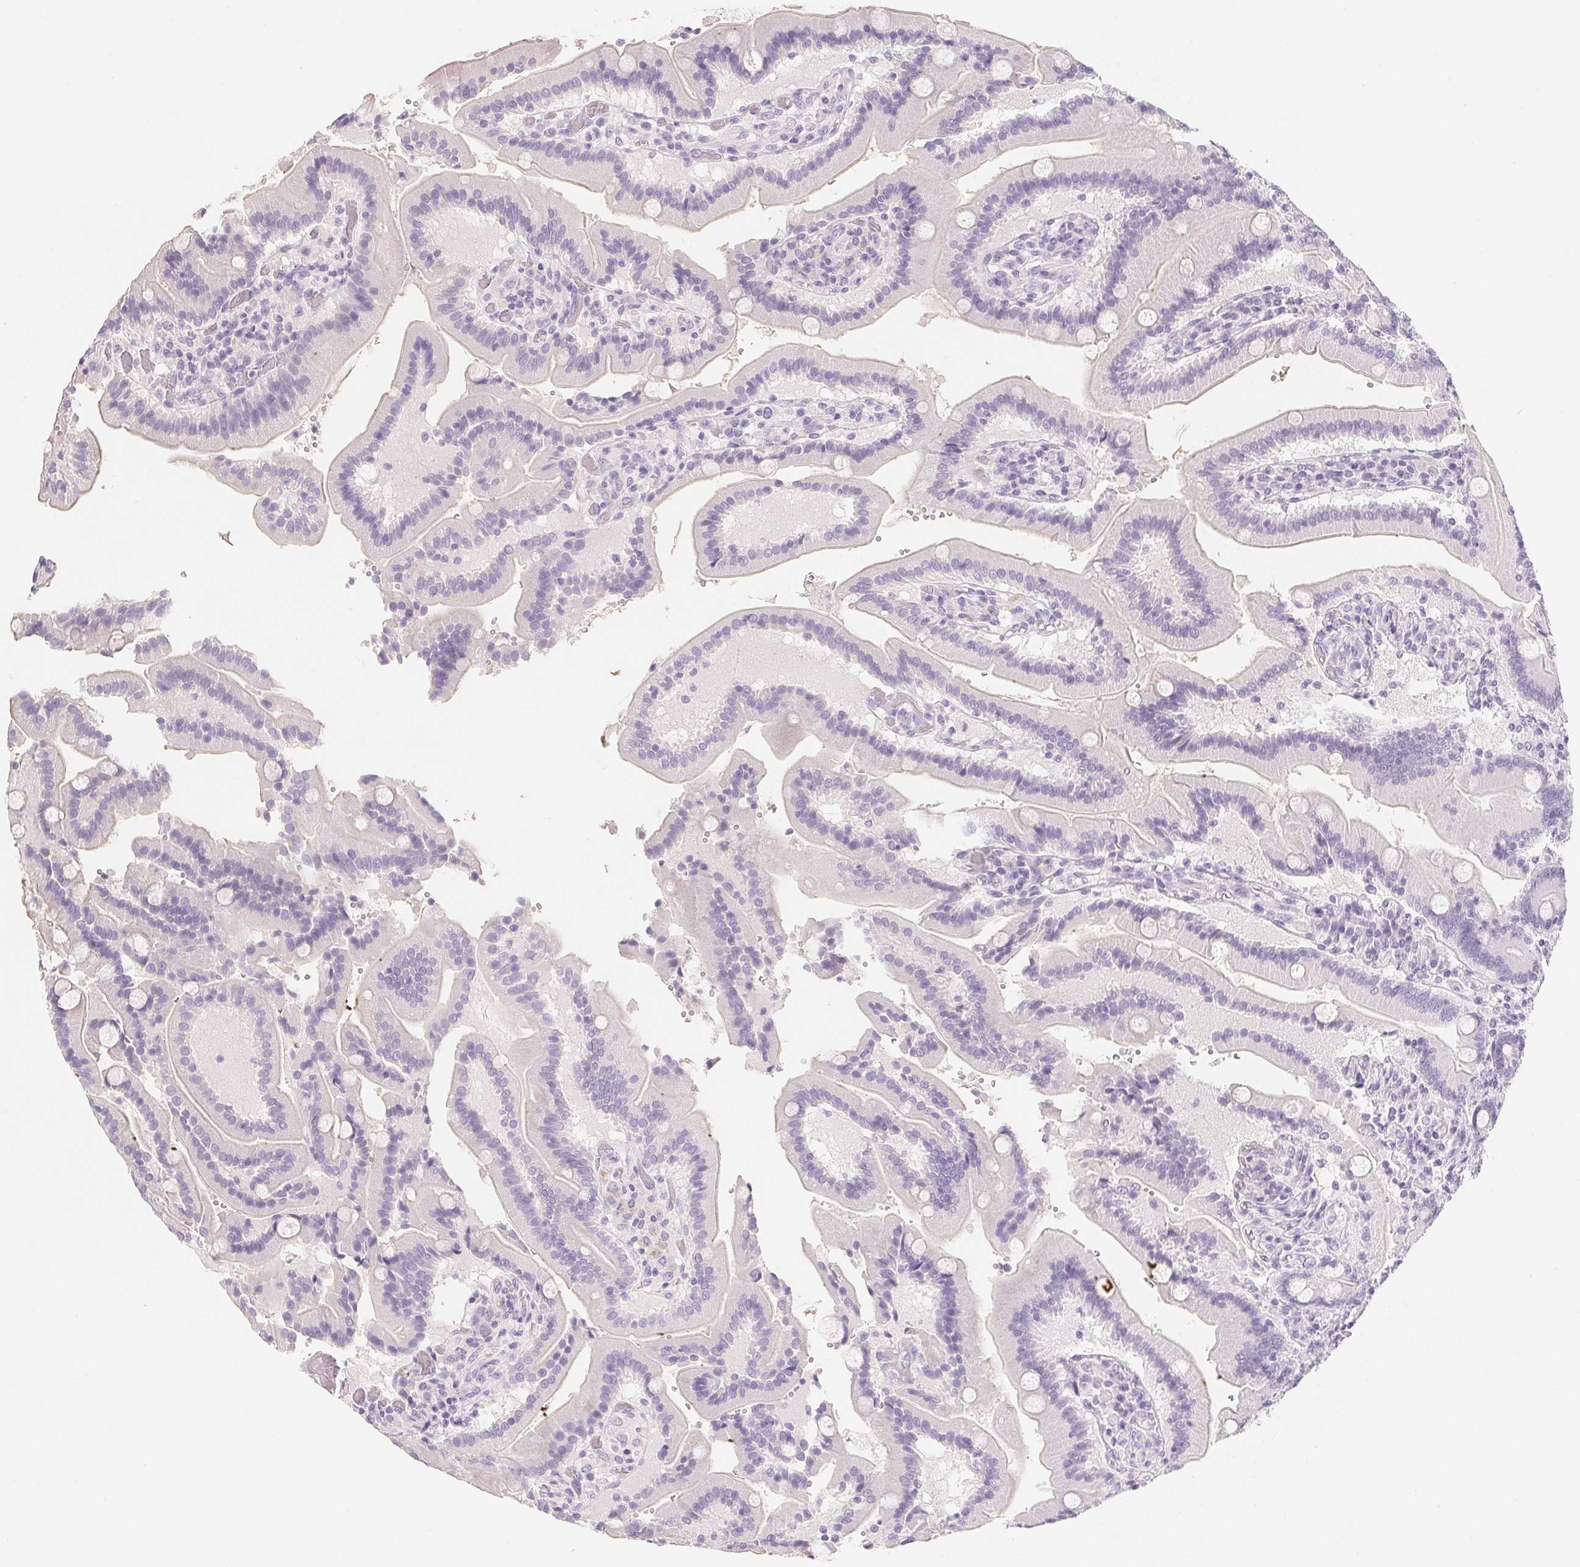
{"staining": {"intensity": "weak", "quantity": "<25%", "location": "cytoplasmic/membranous"}, "tissue": "duodenum", "cell_type": "Glandular cells", "image_type": "normal", "snomed": [{"axis": "morphology", "description": "Normal tissue, NOS"}, {"axis": "topography", "description": "Duodenum"}], "caption": "Protein analysis of normal duodenum displays no significant expression in glandular cells.", "gene": "ACP3", "patient": {"sex": "female", "age": 62}}